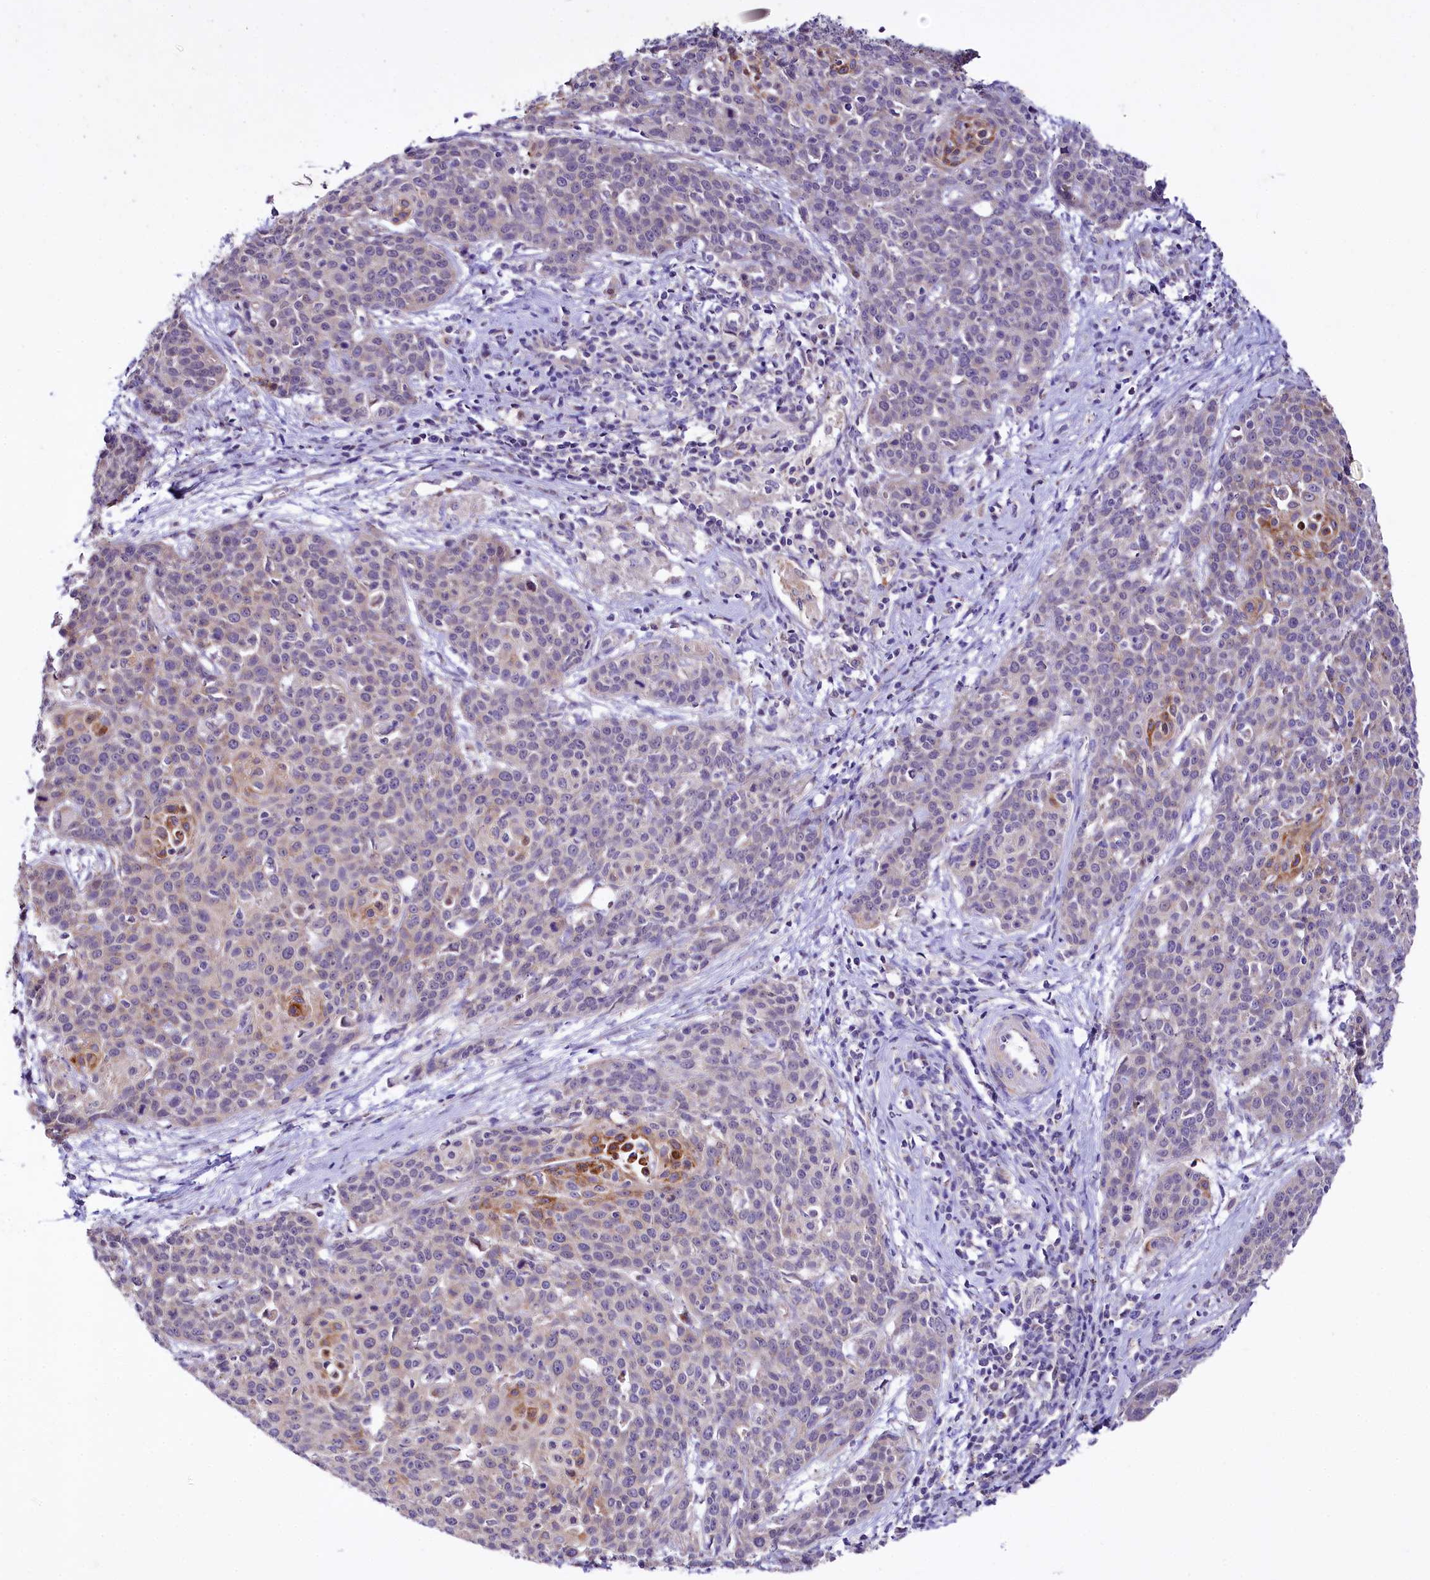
{"staining": {"intensity": "moderate", "quantity": "<25%", "location": "cytoplasmic/membranous"}, "tissue": "cervical cancer", "cell_type": "Tumor cells", "image_type": "cancer", "snomed": [{"axis": "morphology", "description": "Squamous cell carcinoma, NOS"}, {"axis": "topography", "description": "Cervix"}], "caption": "Cervical cancer (squamous cell carcinoma) was stained to show a protein in brown. There is low levels of moderate cytoplasmic/membranous staining in approximately <25% of tumor cells.", "gene": "CEP295", "patient": {"sex": "female", "age": 38}}